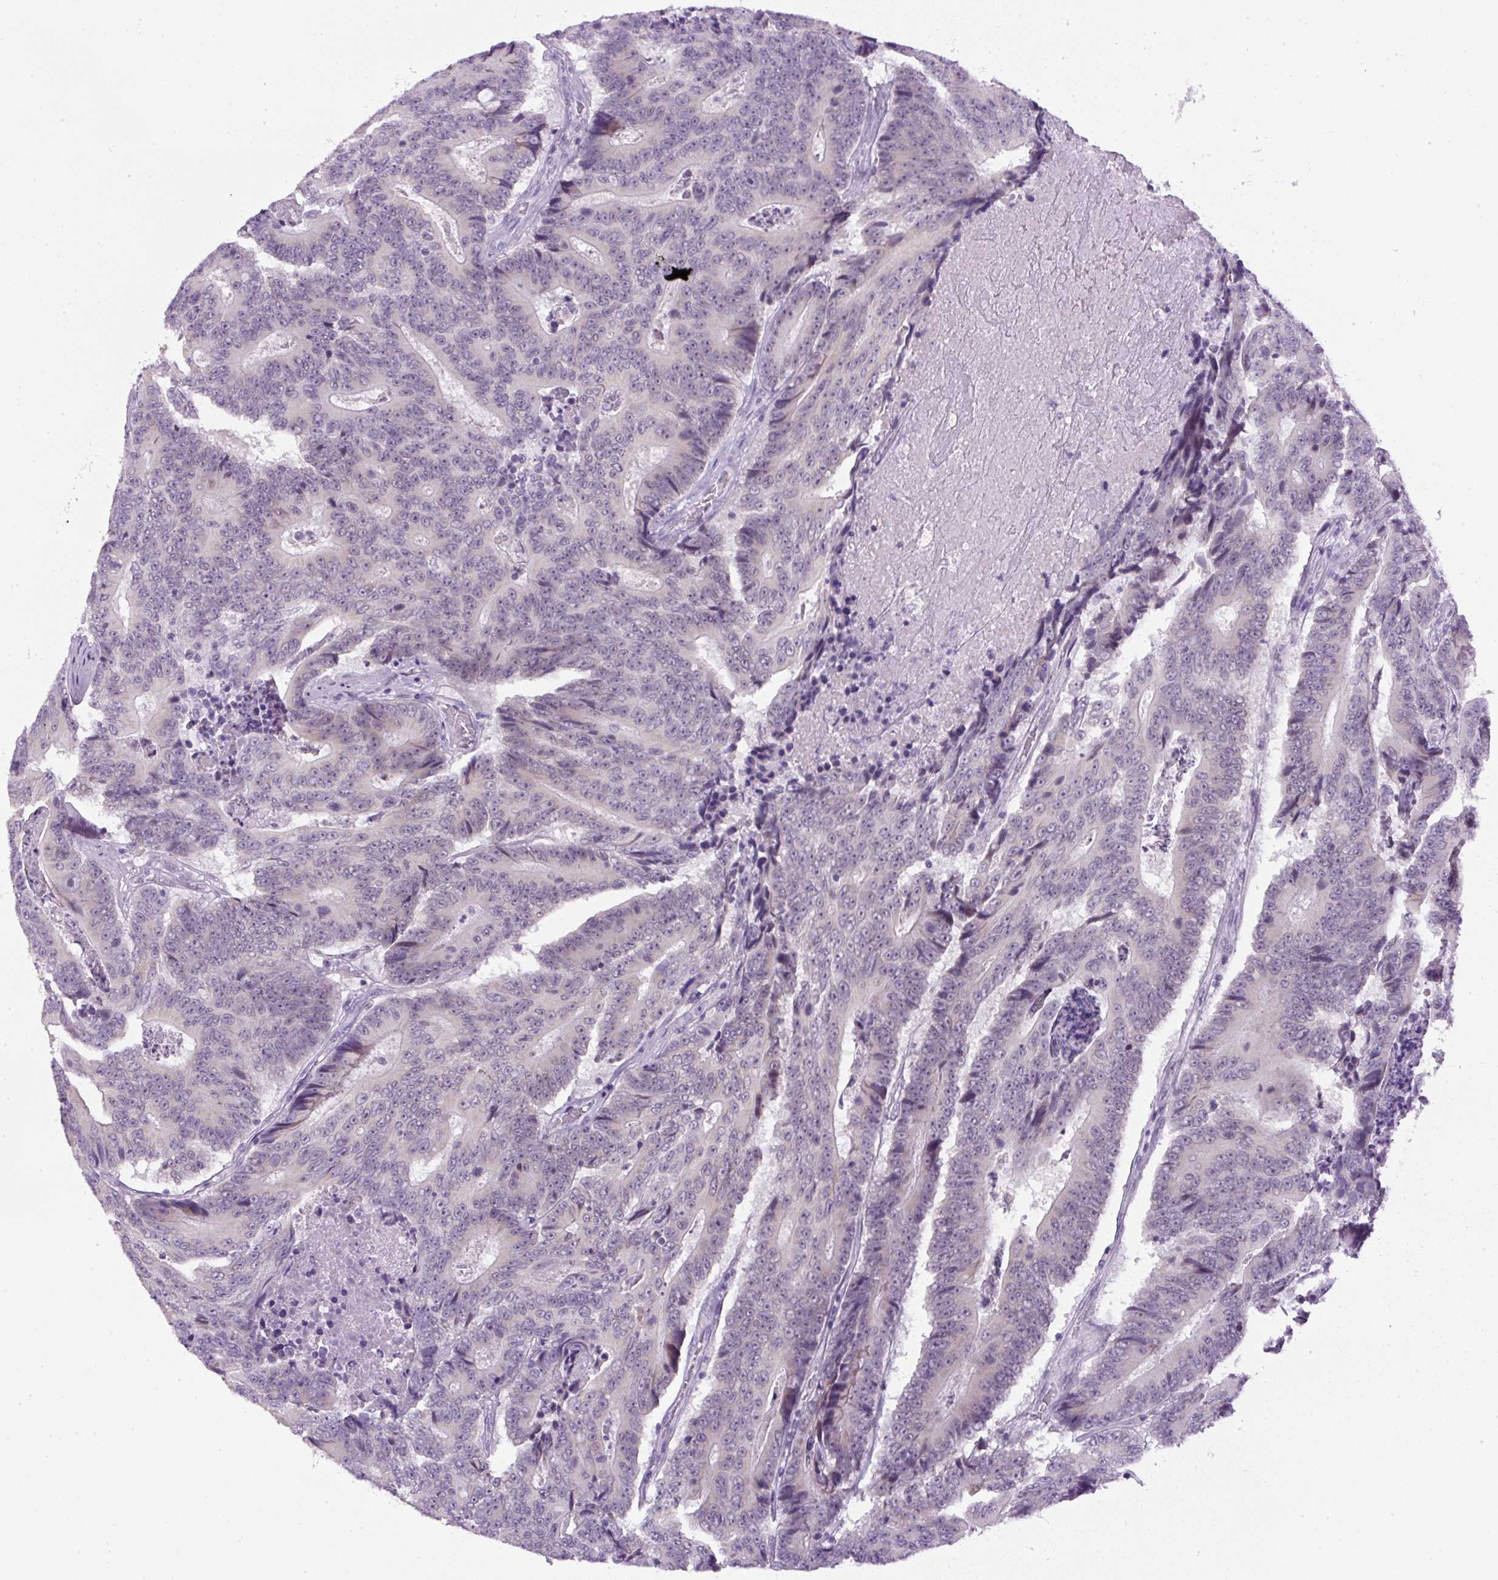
{"staining": {"intensity": "negative", "quantity": "none", "location": "none"}, "tissue": "colorectal cancer", "cell_type": "Tumor cells", "image_type": "cancer", "snomed": [{"axis": "morphology", "description": "Adenocarcinoma, NOS"}, {"axis": "topography", "description": "Colon"}], "caption": "This image is of adenocarcinoma (colorectal) stained with immunohistochemistry to label a protein in brown with the nuclei are counter-stained blue. There is no staining in tumor cells.", "gene": "RHBDD2", "patient": {"sex": "male", "age": 83}}